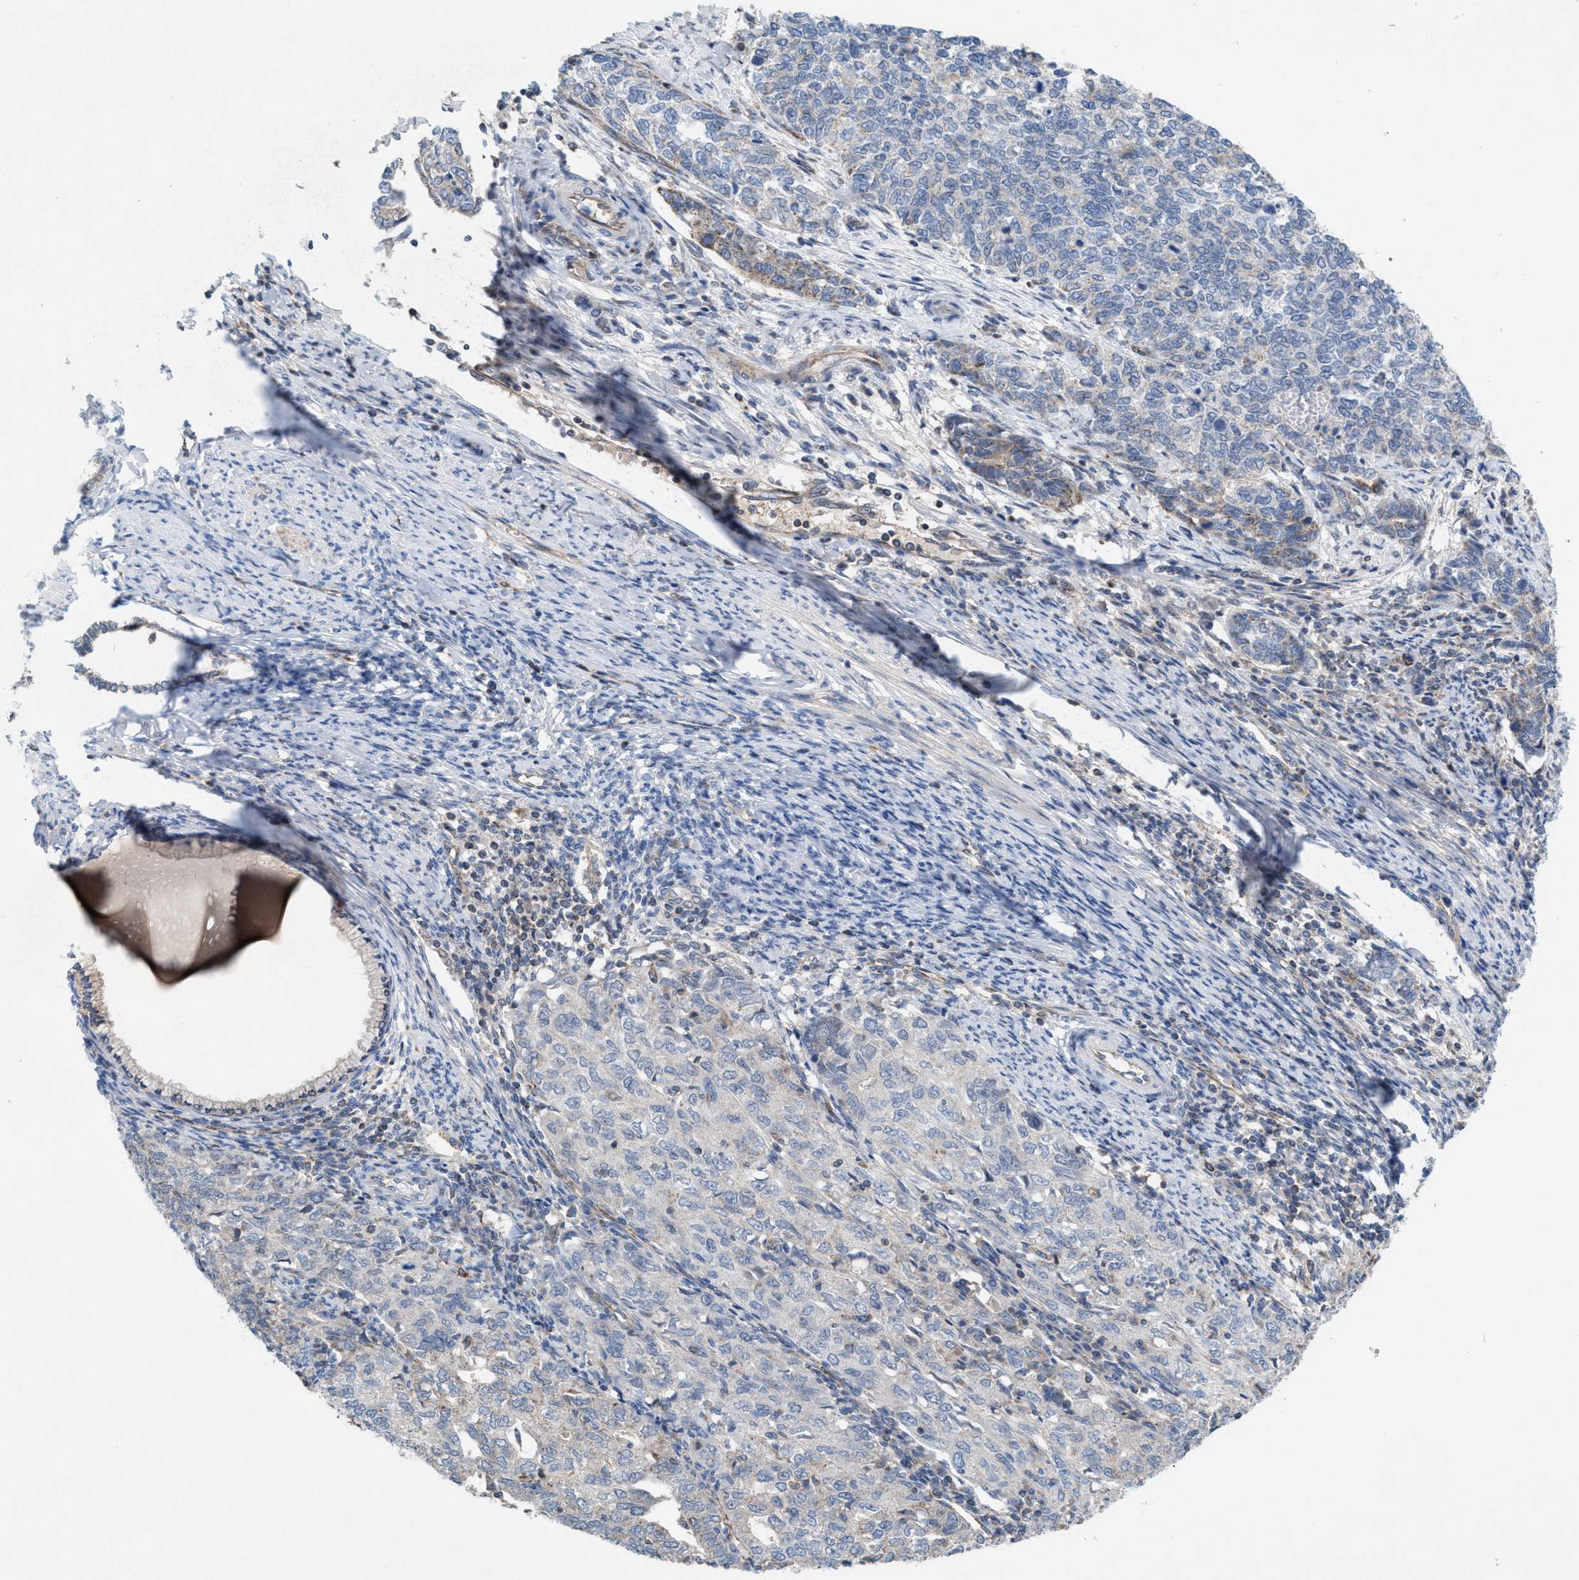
{"staining": {"intensity": "weak", "quantity": "<25%", "location": "cytoplasmic/membranous"}, "tissue": "cervical cancer", "cell_type": "Tumor cells", "image_type": "cancer", "snomed": [{"axis": "morphology", "description": "Squamous cell carcinoma, NOS"}, {"axis": "topography", "description": "Cervix"}], "caption": "DAB immunohistochemical staining of squamous cell carcinoma (cervical) exhibits no significant staining in tumor cells.", "gene": "MRM1", "patient": {"sex": "female", "age": 63}}